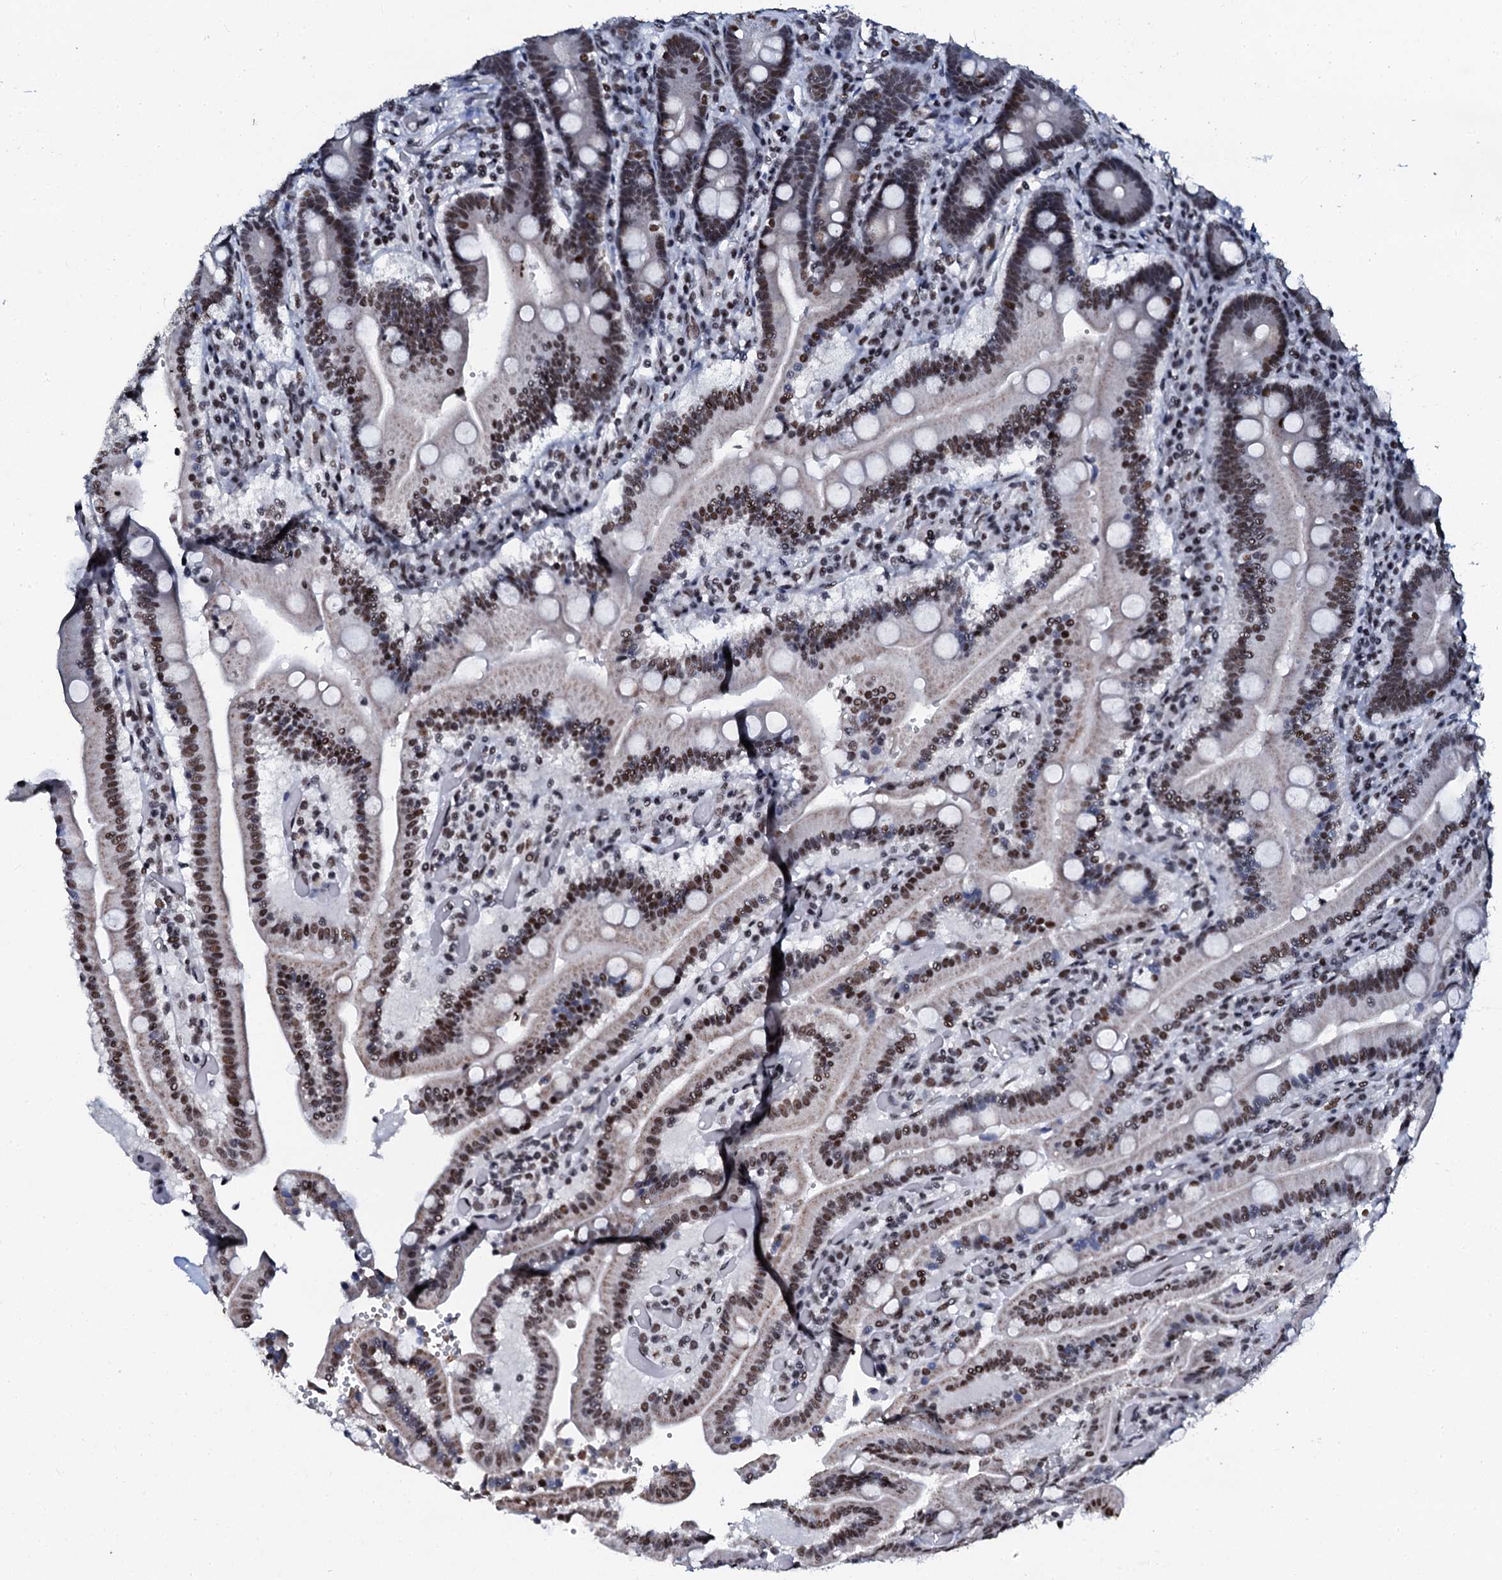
{"staining": {"intensity": "moderate", "quantity": "25%-75%", "location": "nuclear"}, "tissue": "duodenum", "cell_type": "Glandular cells", "image_type": "normal", "snomed": [{"axis": "morphology", "description": "Normal tissue, NOS"}, {"axis": "topography", "description": "Duodenum"}], "caption": "Immunohistochemical staining of unremarkable human duodenum reveals medium levels of moderate nuclear staining in about 25%-75% of glandular cells. (DAB = brown stain, brightfield microscopy at high magnification).", "gene": "SLTM", "patient": {"sex": "female", "age": 62}}